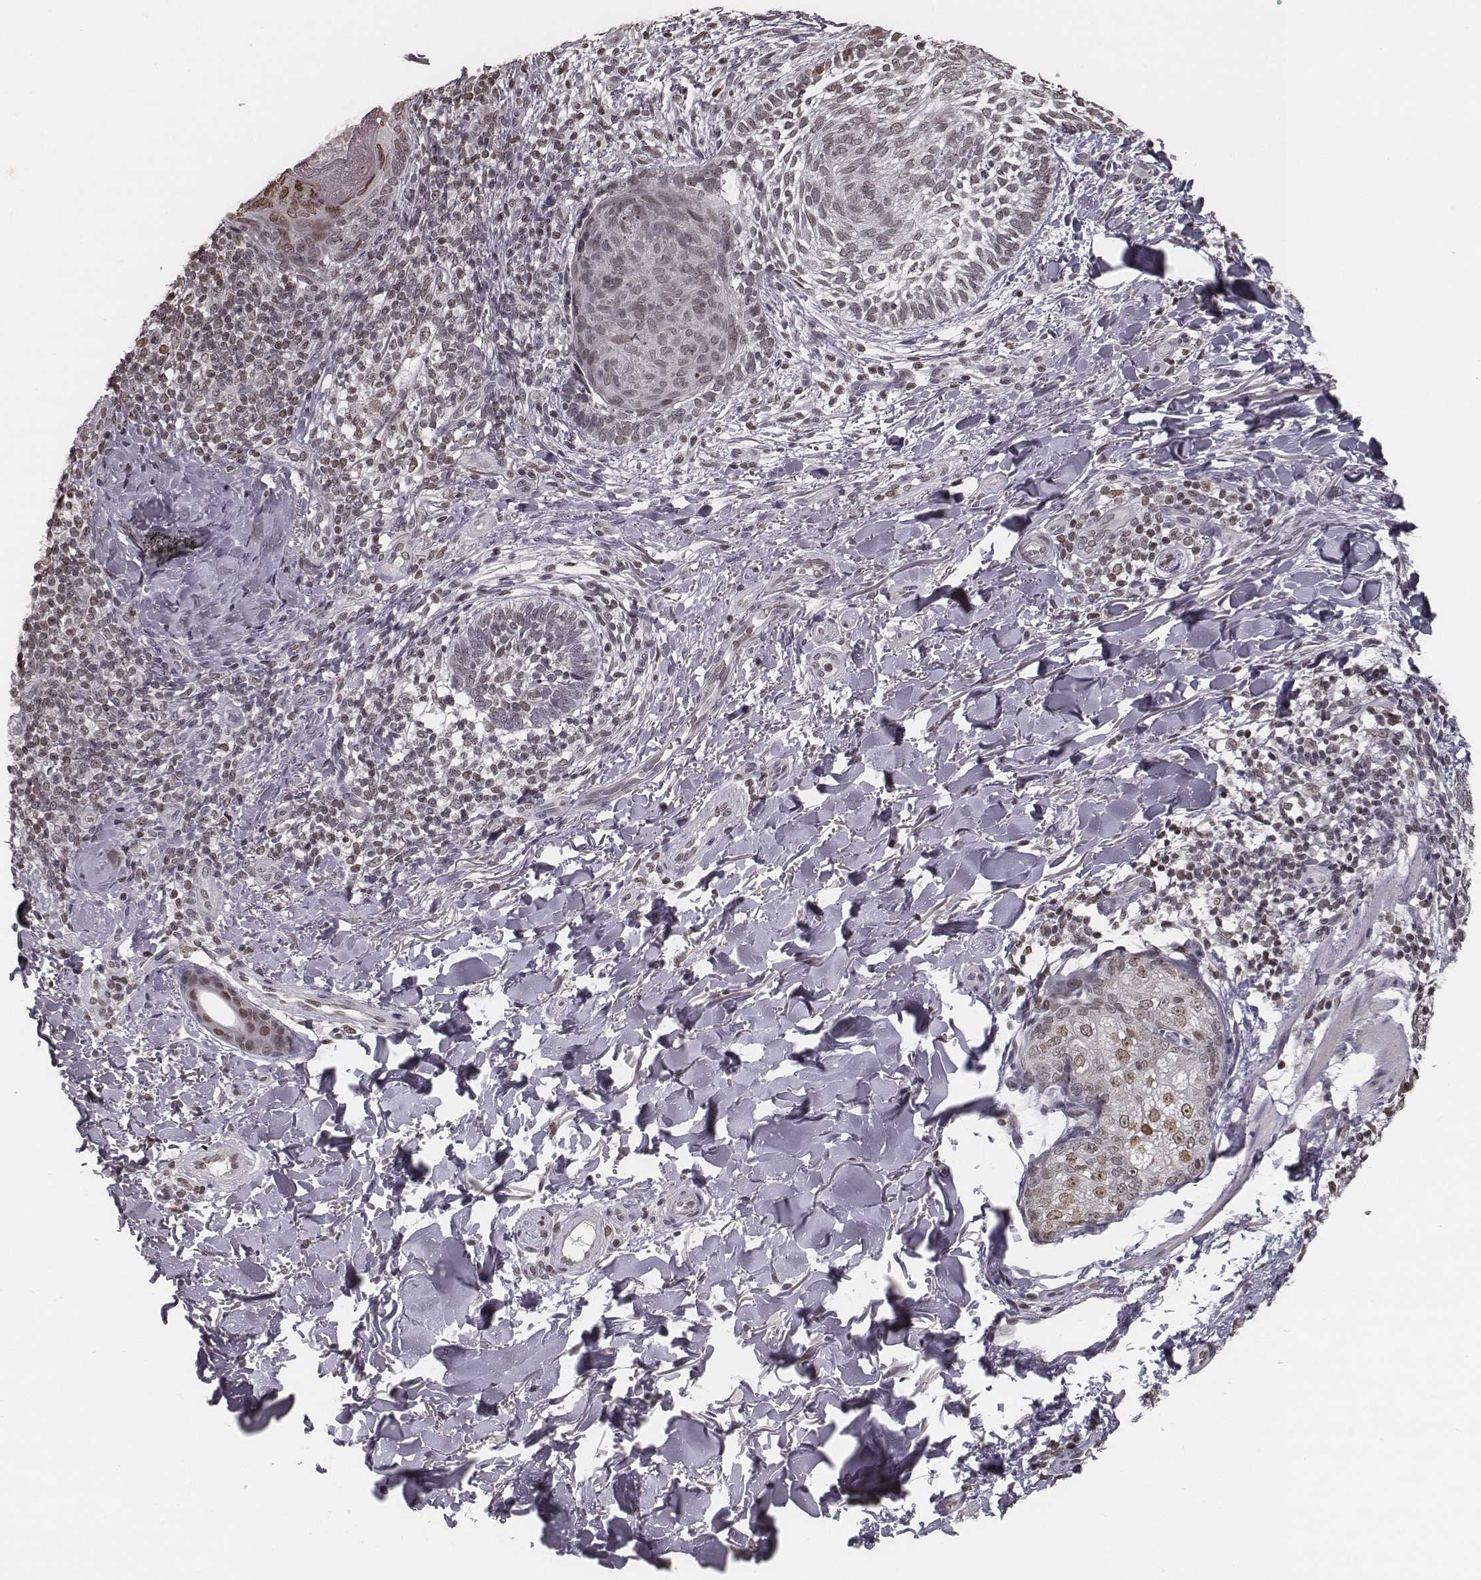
{"staining": {"intensity": "weak", "quantity": "<25%", "location": "nuclear"}, "tissue": "skin cancer", "cell_type": "Tumor cells", "image_type": "cancer", "snomed": [{"axis": "morphology", "description": "Normal tissue, NOS"}, {"axis": "morphology", "description": "Basal cell carcinoma"}, {"axis": "topography", "description": "Skin"}], "caption": "This is an immunohistochemistry (IHC) photomicrograph of skin cancer (basal cell carcinoma). There is no positivity in tumor cells.", "gene": "HMGA2", "patient": {"sex": "male", "age": 46}}